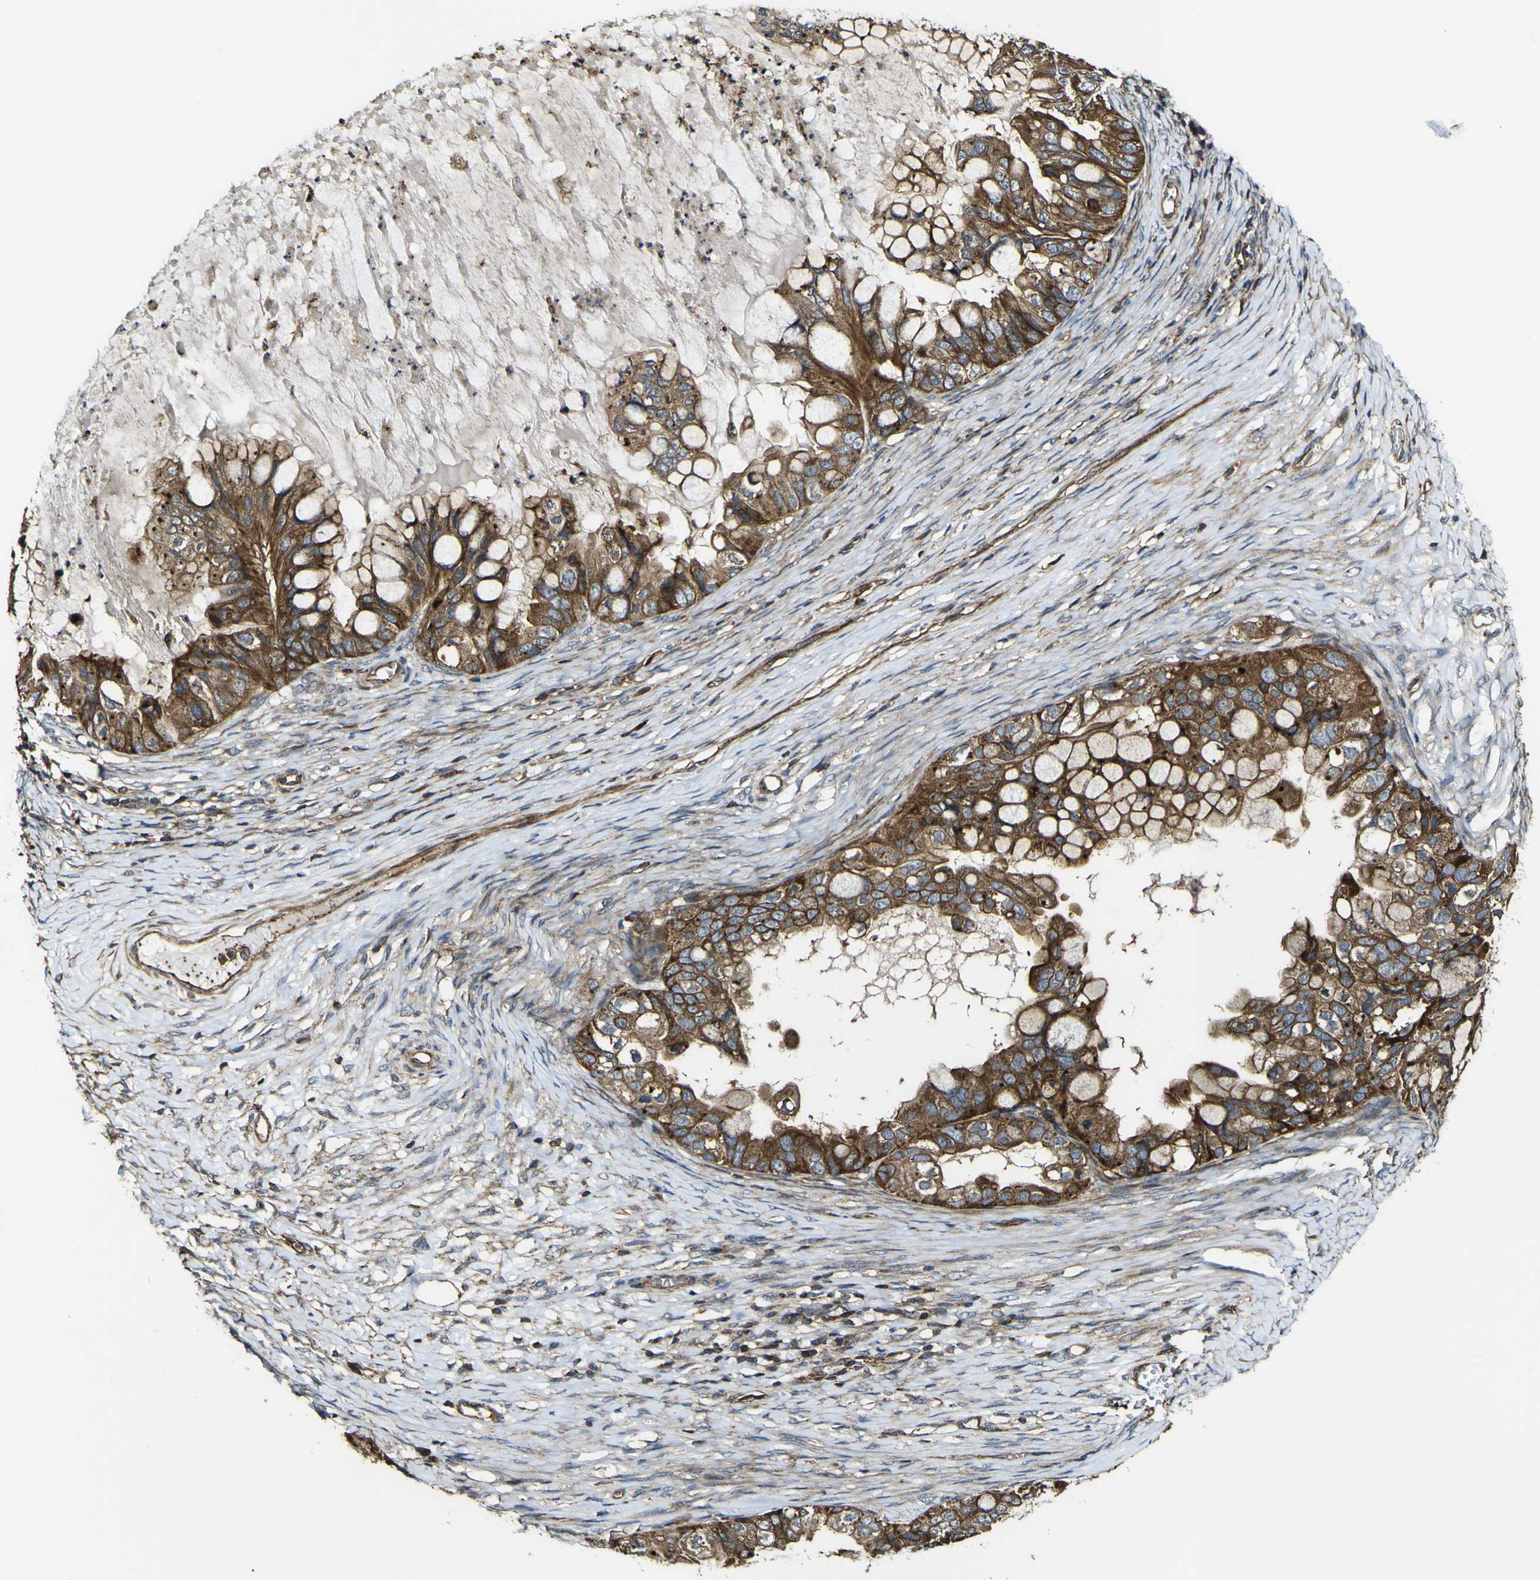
{"staining": {"intensity": "moderate", "quantity": ">75%", "location": "cytoplasmic/membranous"}, "tissue": "ovarian cancer", "cell_type": "Tumor cells", "image_type": "cancer", "snomed": [{"axis": "morphology", "description": "Cystadenocarcinoma, mucinous, NOS"}, {"axis": "topography", "description": "Ovary"}], "caption": "The micrograph displays a brown stain indicating the presence of a protein in the cytoplasmic/membranous of tumor cells in ovarian mucinous cystadenocarcinoma. Immunohistochemistry (ihc) stains the protein in brown and the nuclei are stained blue.", "gene": "TNIK", "patient": {"sex": "female", "age": 80}}